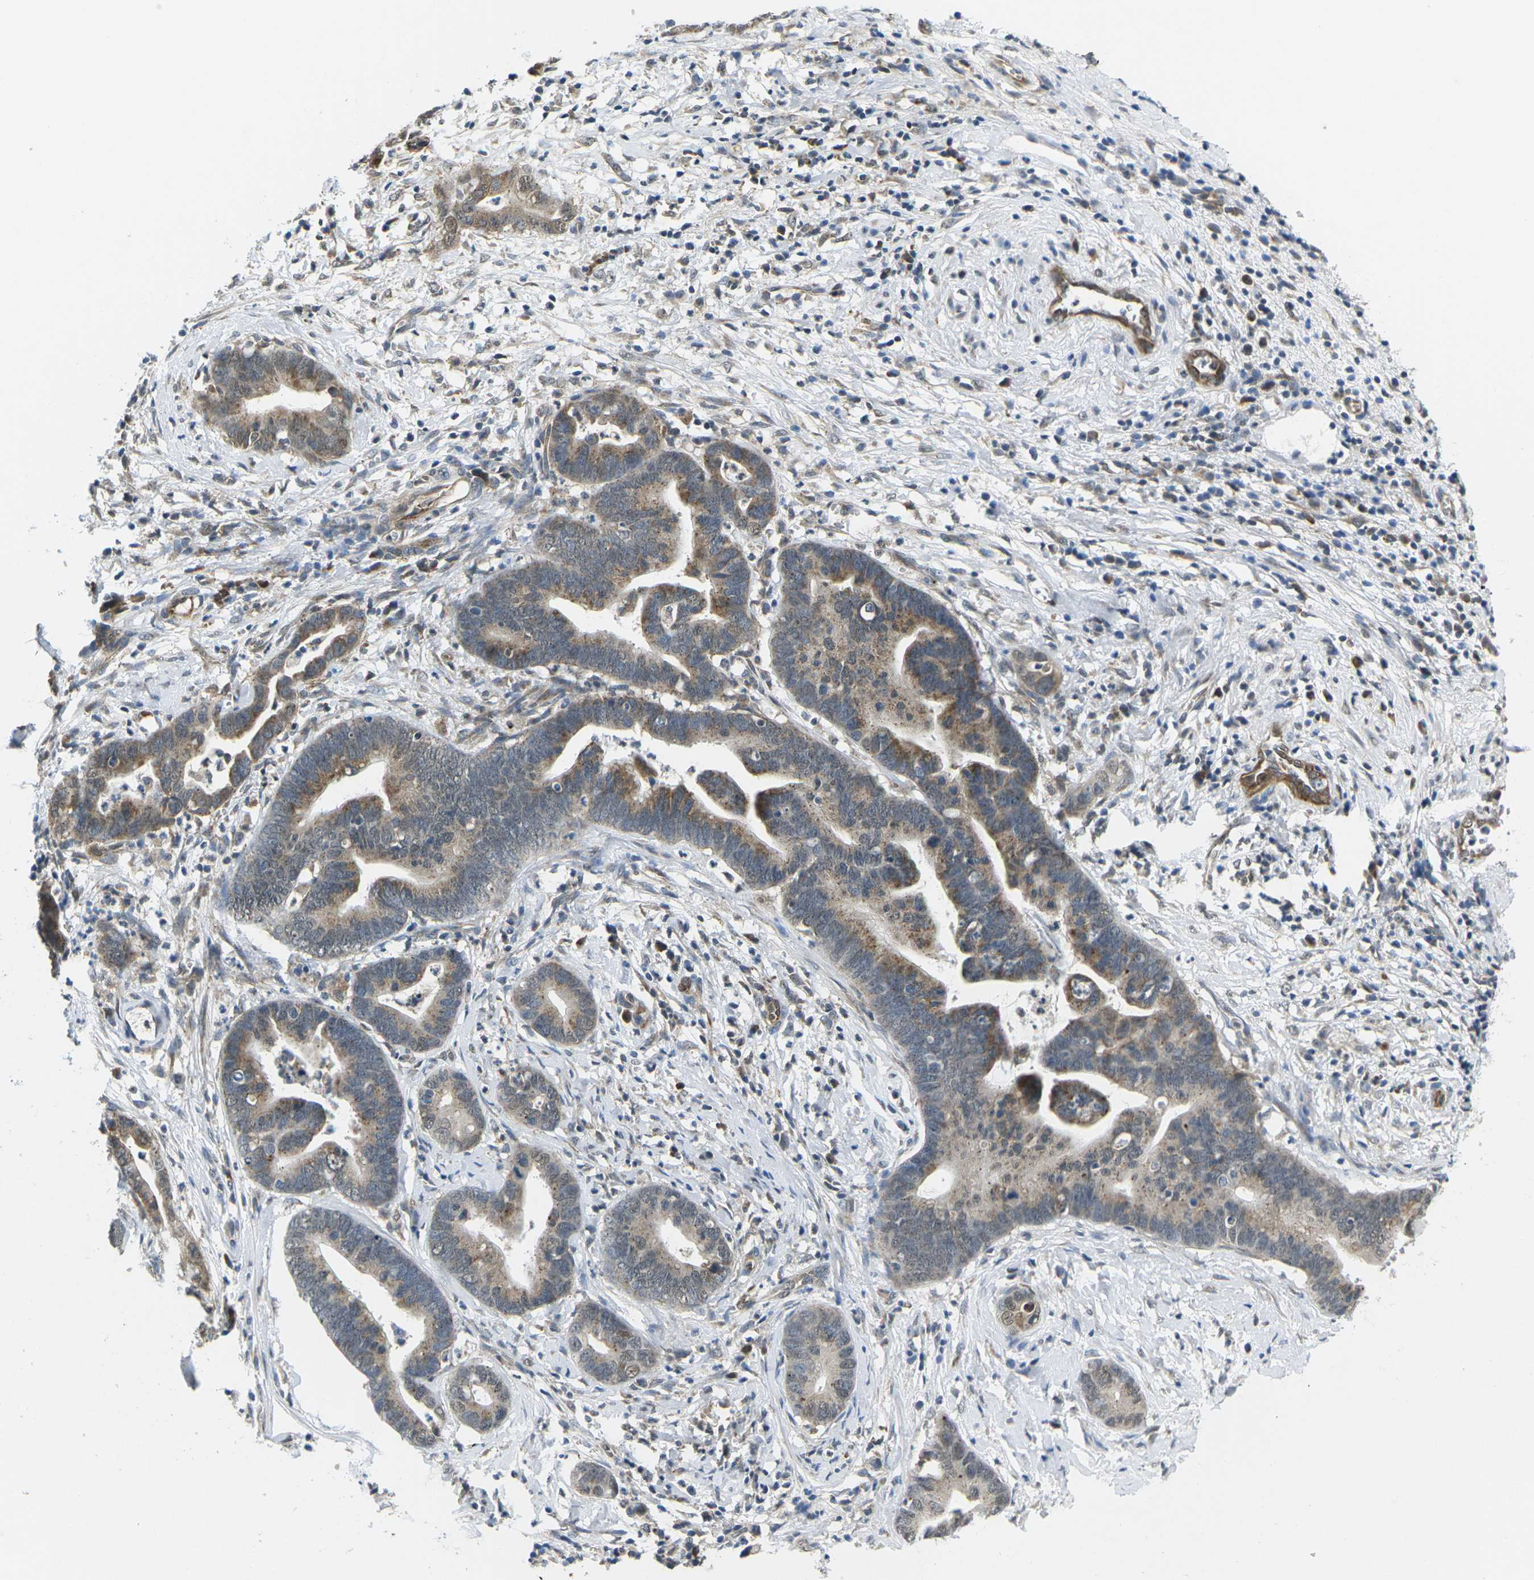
{"staining": {"intensity": "moderate", "quantity": ">75%", "location": "cytoplasmic/membranous,nuclear"}, "tissue": "cervical cancer", "cell_type": "Tumor cells", "image_type": "cancer", "snomed": [{"axis": "morphology", "description": "Adenocarcinoma, NOS"}, {"axis": "topography", "description": "Cervix"}], "caption": "Protein expression analysis of human cervical adenocarcinoma reveals moderate cytoplasmic/membranous and nuclear staining in approximately >75% of tumor cells.", "gene": "ERBB4", "patient": {"sex": "female", "age": 44}}